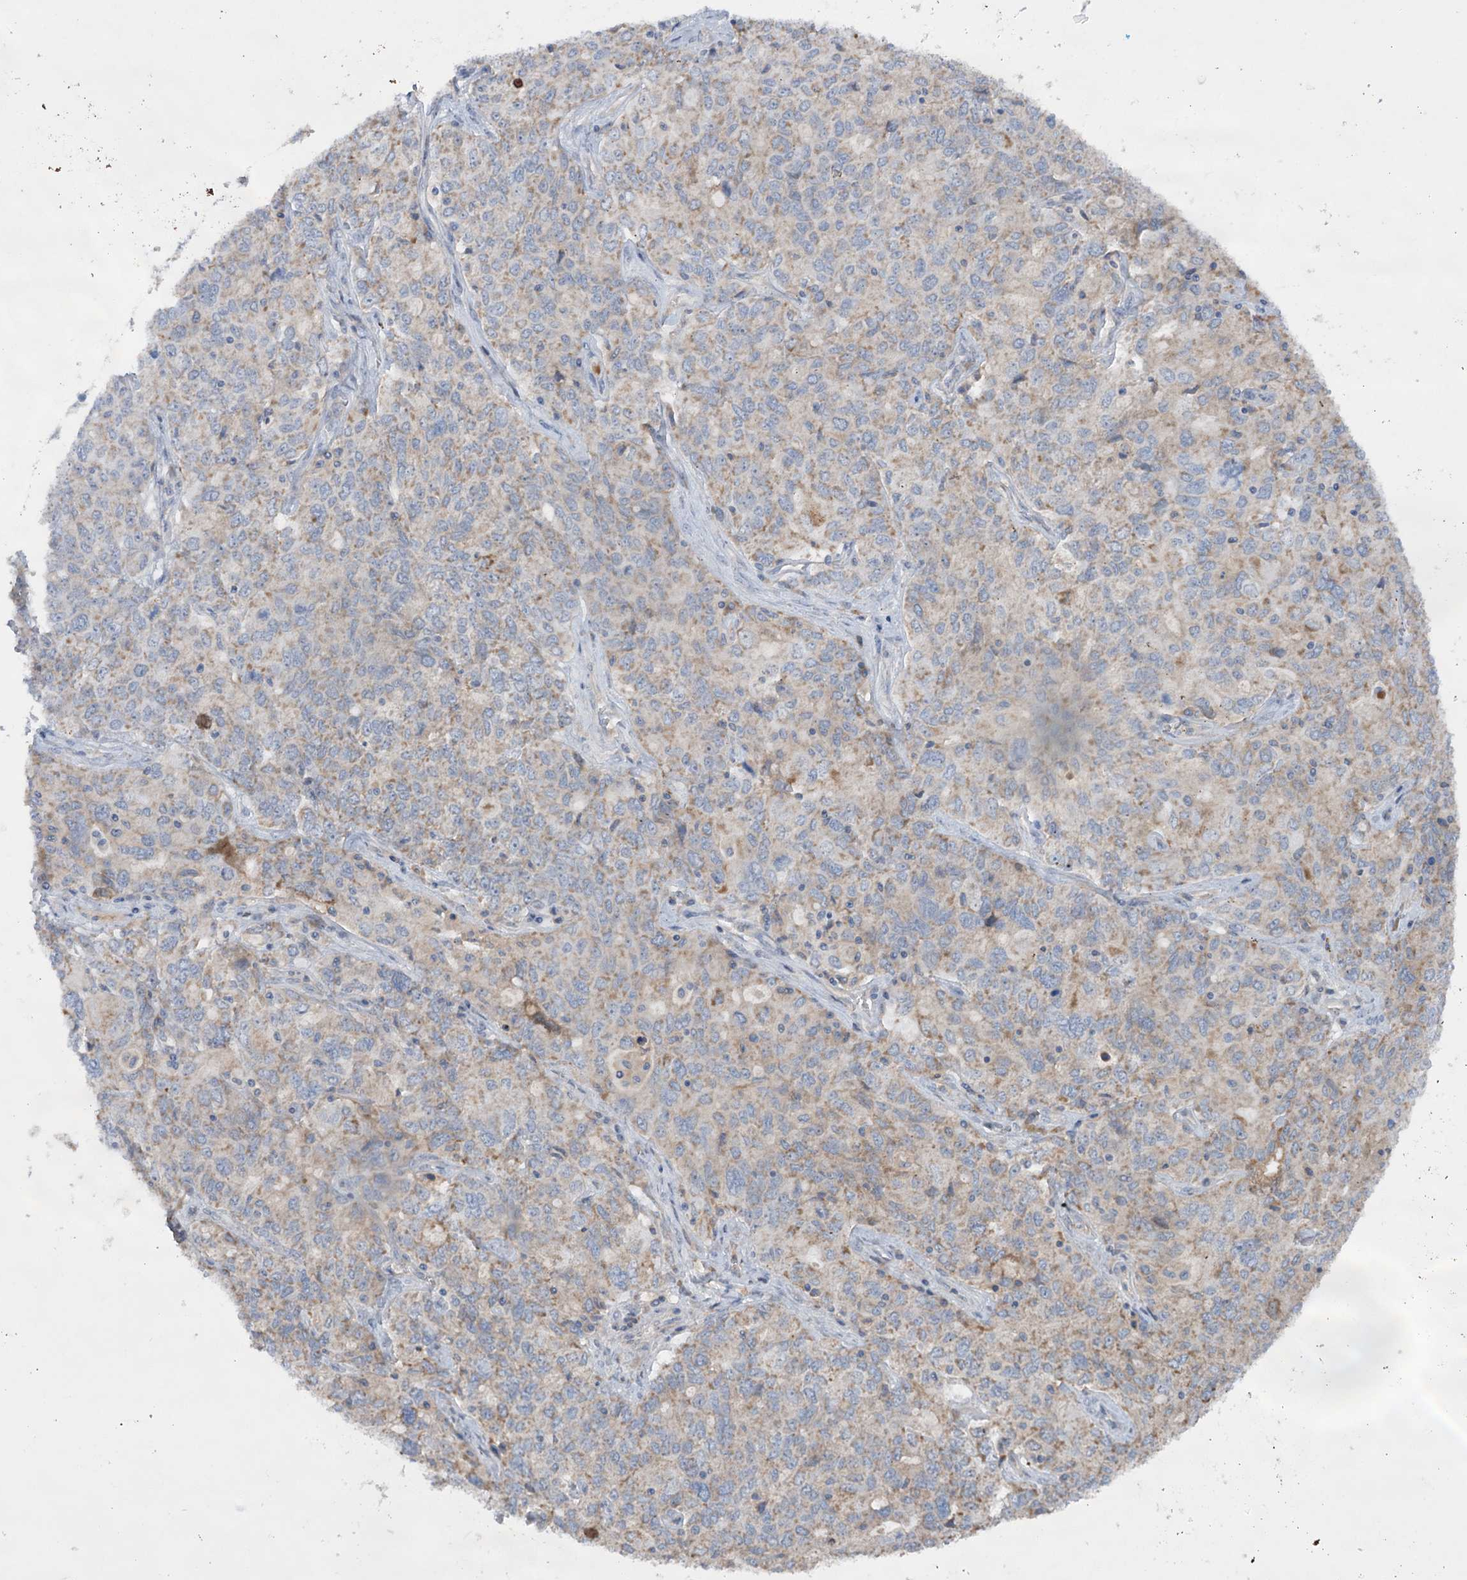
{"staining": {"intensity": "weak", "quantity": ">75%", "location": "cytoplasmic/membranous"}, "tissue": "ovarian cancer", "cell_type": "Tumor cells", "image_type": "cancer", "snomed": [{"axis": "morphology", "description": "Carcinoma, endometroid"}, {"axis": "topography", "description": "Ovary"}], "caption": "The immunohistochemical stain highlights weak cytoplasmic/membranous staining in tumor cells of endometroid carcinoma (ovarian) tissue.", "gene": "MTCH2", "patient": {"sex": "female", "age": 62}}